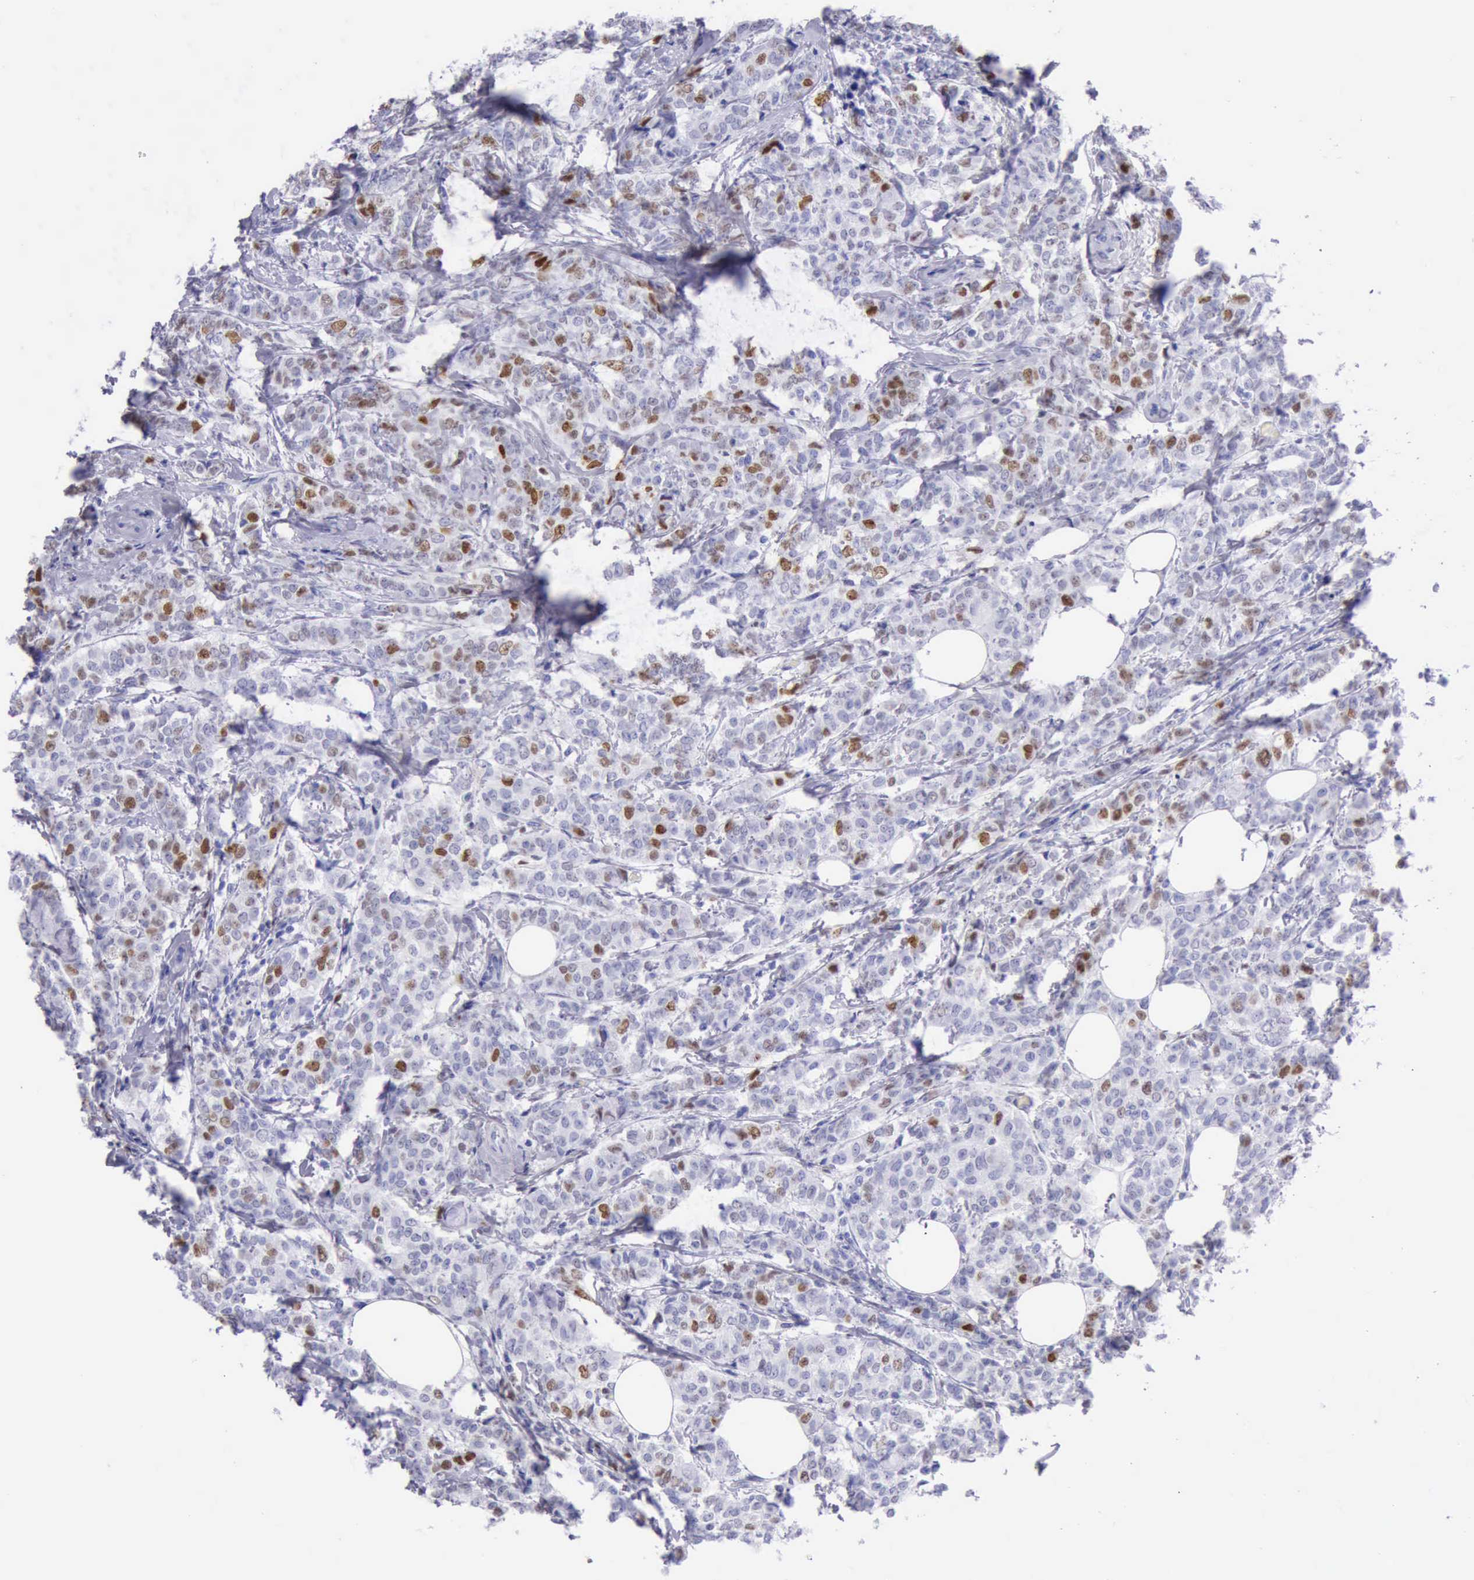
{"staining": {"intensity": "moderate", "quantity": "<25%", "location": "nuclear"}, "tissue": "breast cancer", "cell_type": "Tumor cells", "image_type": "cancer", "snomed": [{"axis": "morphology", "description": "Lobular carcinoma"}, {"axis": "topography", "description": "Breast"}], "caption": "The photomicrograph shows staining of breast lobular carcinoma, revealing moderate nuclear protein staining (brown color) within tumor cells.", "gene": "MCM2", "patient": {"sex": "female", "age": 60}}